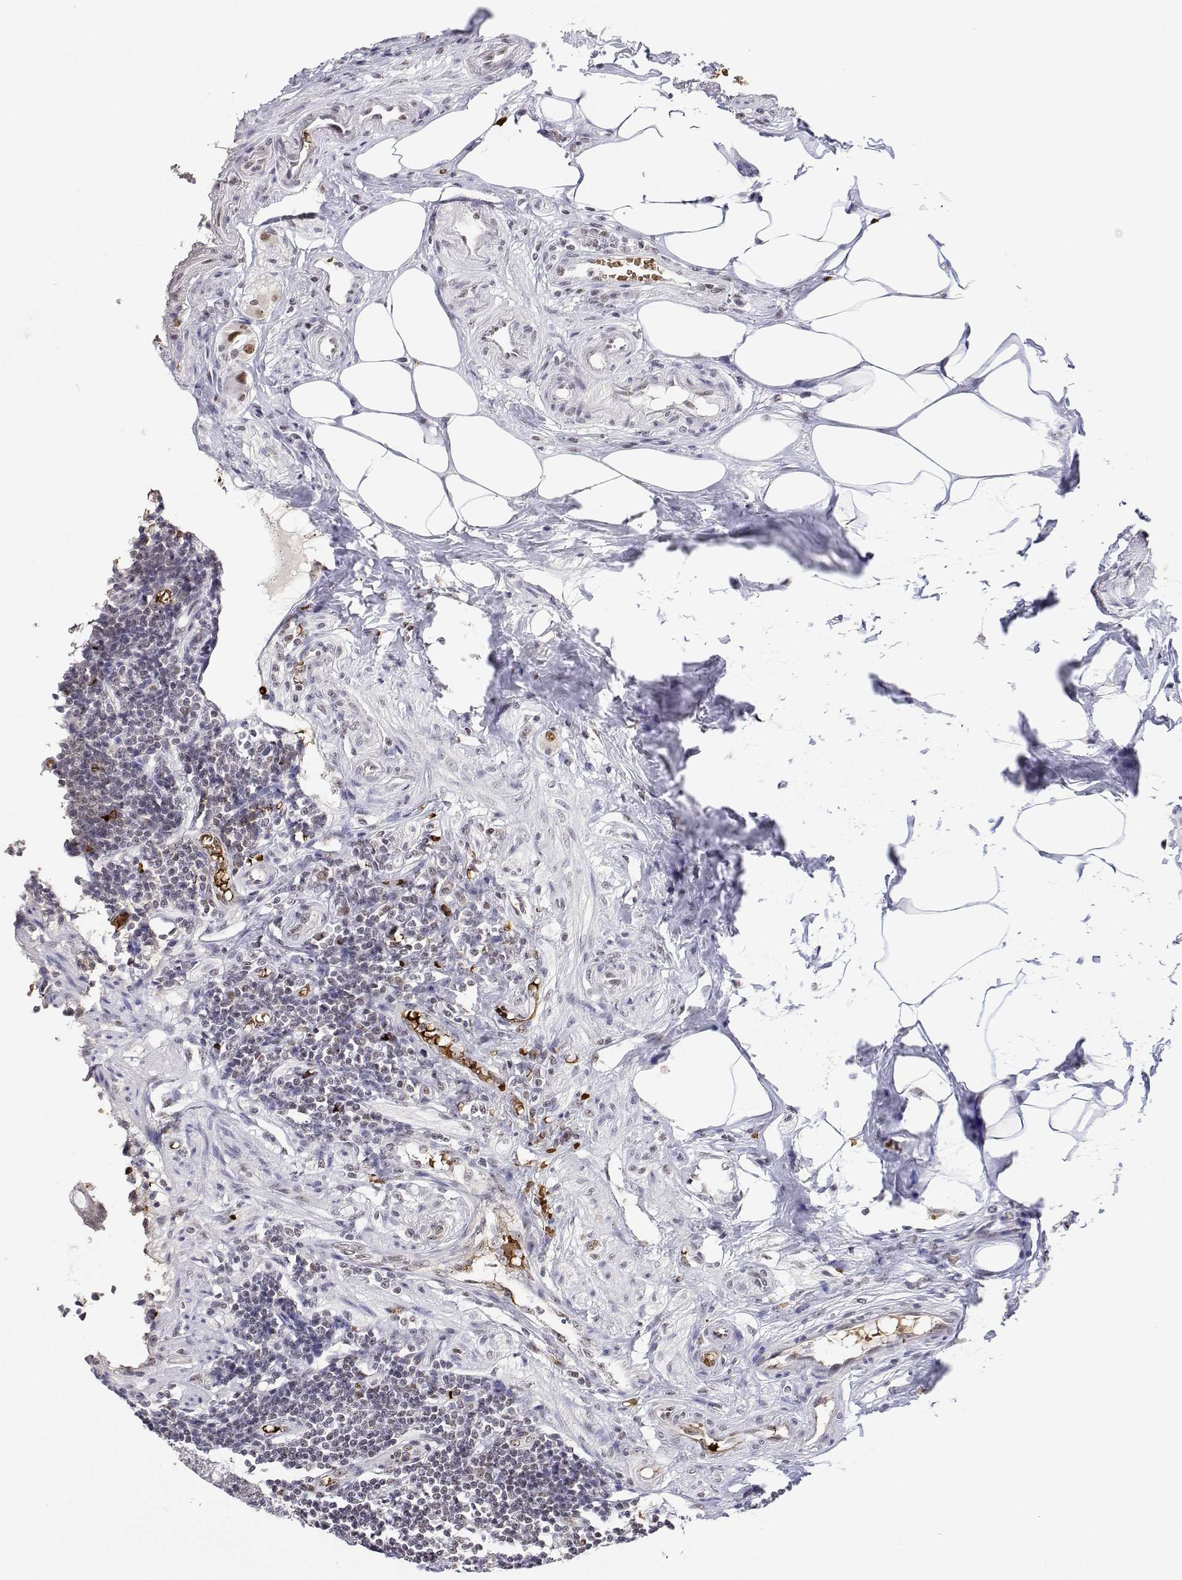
{"staining": {"intensity": "moderate", "quantity": "25%-75%", "location": "nuclear"}, "tissue": "appendix", "cell_type": "Glandular cells", "image_type": "normal", "snomed": [{"axis": "morphology", "description": "Normal tissue, NOS"}, {"axis": "topography", "description": "Appendix"}], "caption": "Protein positivity by immunohistochemistry (IHC) shows moderate nuclear expression in approximately 25%-75% of glandular cells in unremarkable appendix.", "gene": "ADAR", "patient": {"sex": "female", "age": 57}}